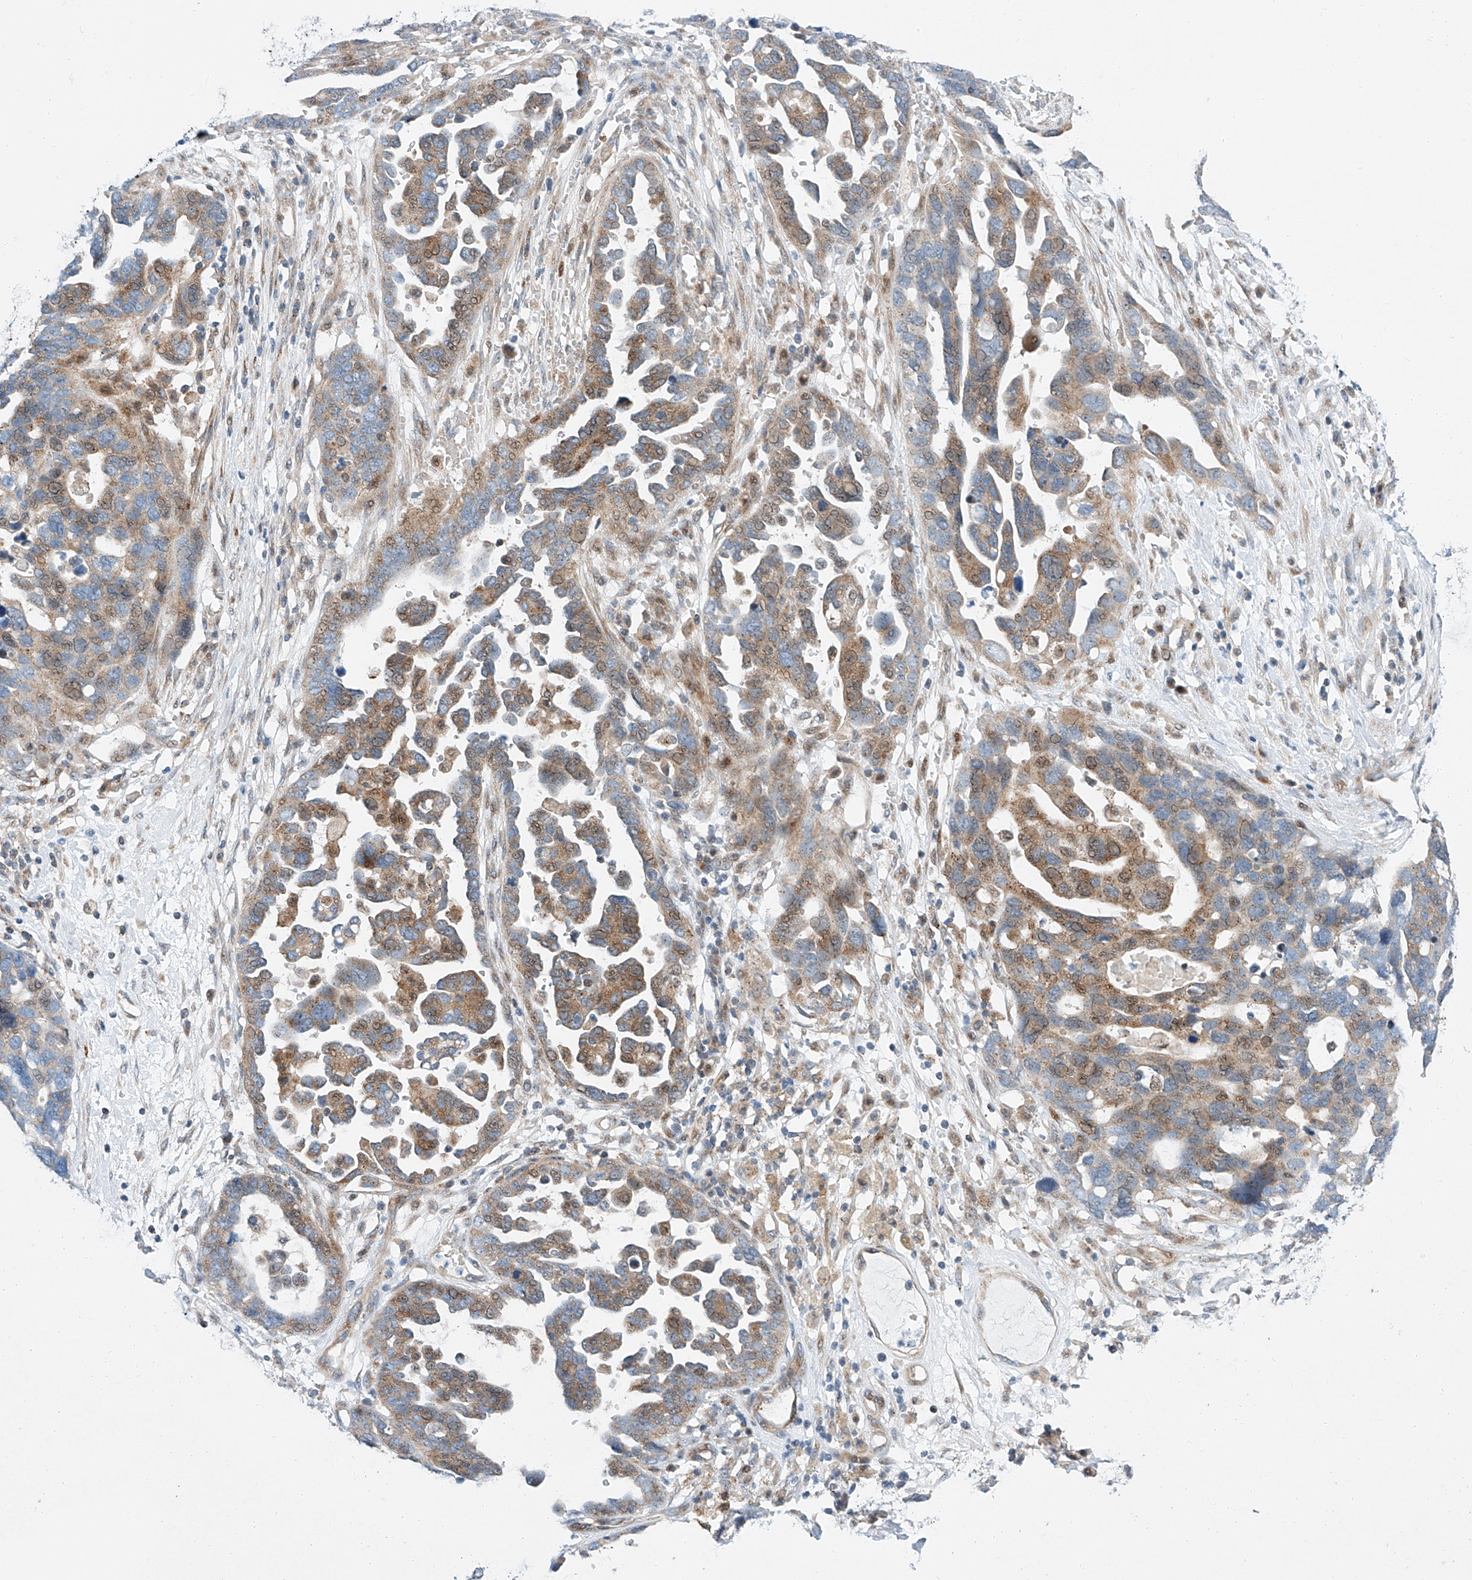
{"staining": {"intensity": "moderate", "quantity": "25%-75%", "location": "cytoplasmic/membranous"}, "tissue": "ovarian cancer", "cell_type": "Tumor cells", "image_type": "cancer", "snomed": [{"axis": "morphology", "description": "Carcinoma, endometroid"}, {"axis": "topography", "description": "Ovary"}], "caption": "The histopathology image shows staining of ovarian endometroid carcinoma, revealing moderate cytoplasmic/membranous protein positivity (brown color) within tumor cells.", "gene": "CLDND1", "patient": {"sex": "female", "age": 62}}